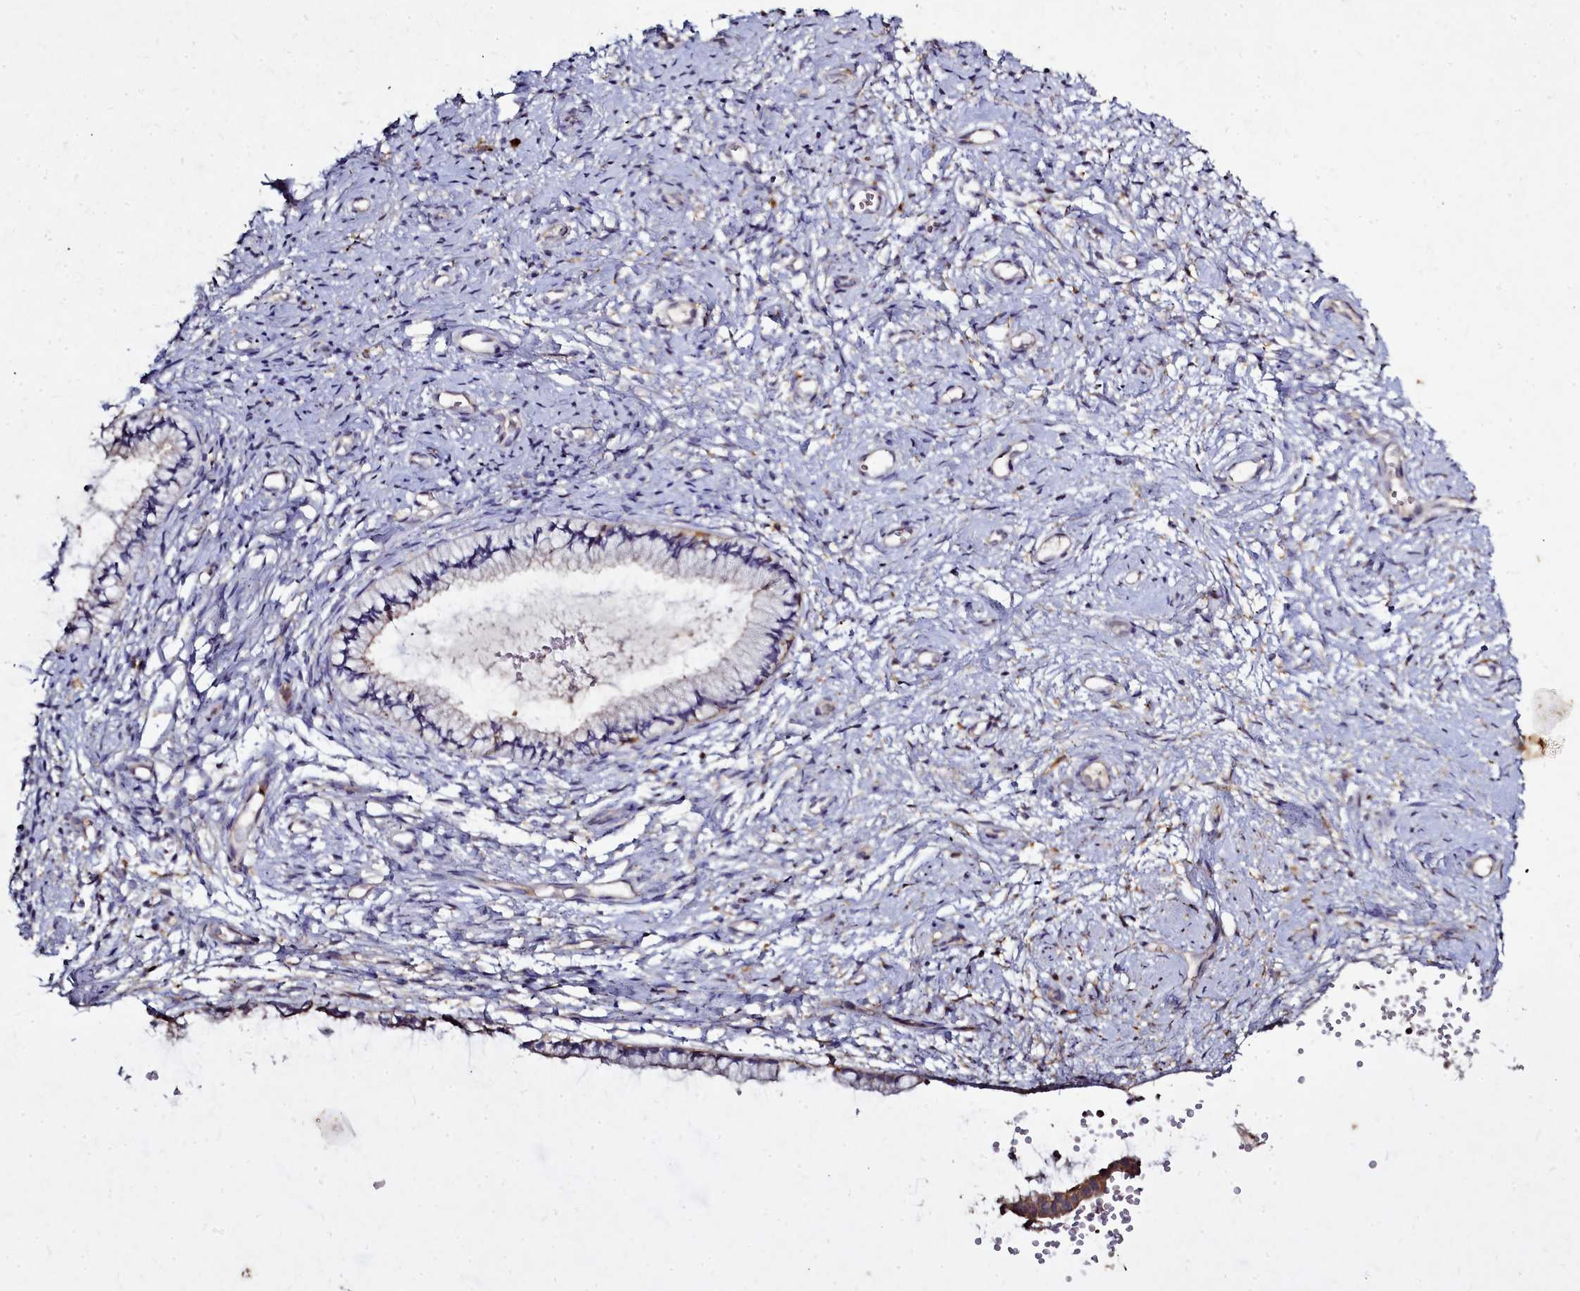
{"staining": {"intensity": "moderate", "quantity": "25%-75%", "location": "cytoplasmic/membranous"}, "tissue": "cervix", "cell_type": "Glandular cells", "image_type": "normal", "snomed": [{"axis": "morphology", "description": "Normal tissue, NOS"}, {"axis": "topography", "description": "Cervix"}], "caption": "A histopathology image showing moderate cytoplasmic/membranous staining in approximately 25%-75% of glandular cells in normal cervix, as visualized by brown immunohistochemical staining.", "gene": "NCKAP1L", "patient": {"sex": "female", "age": 57}}